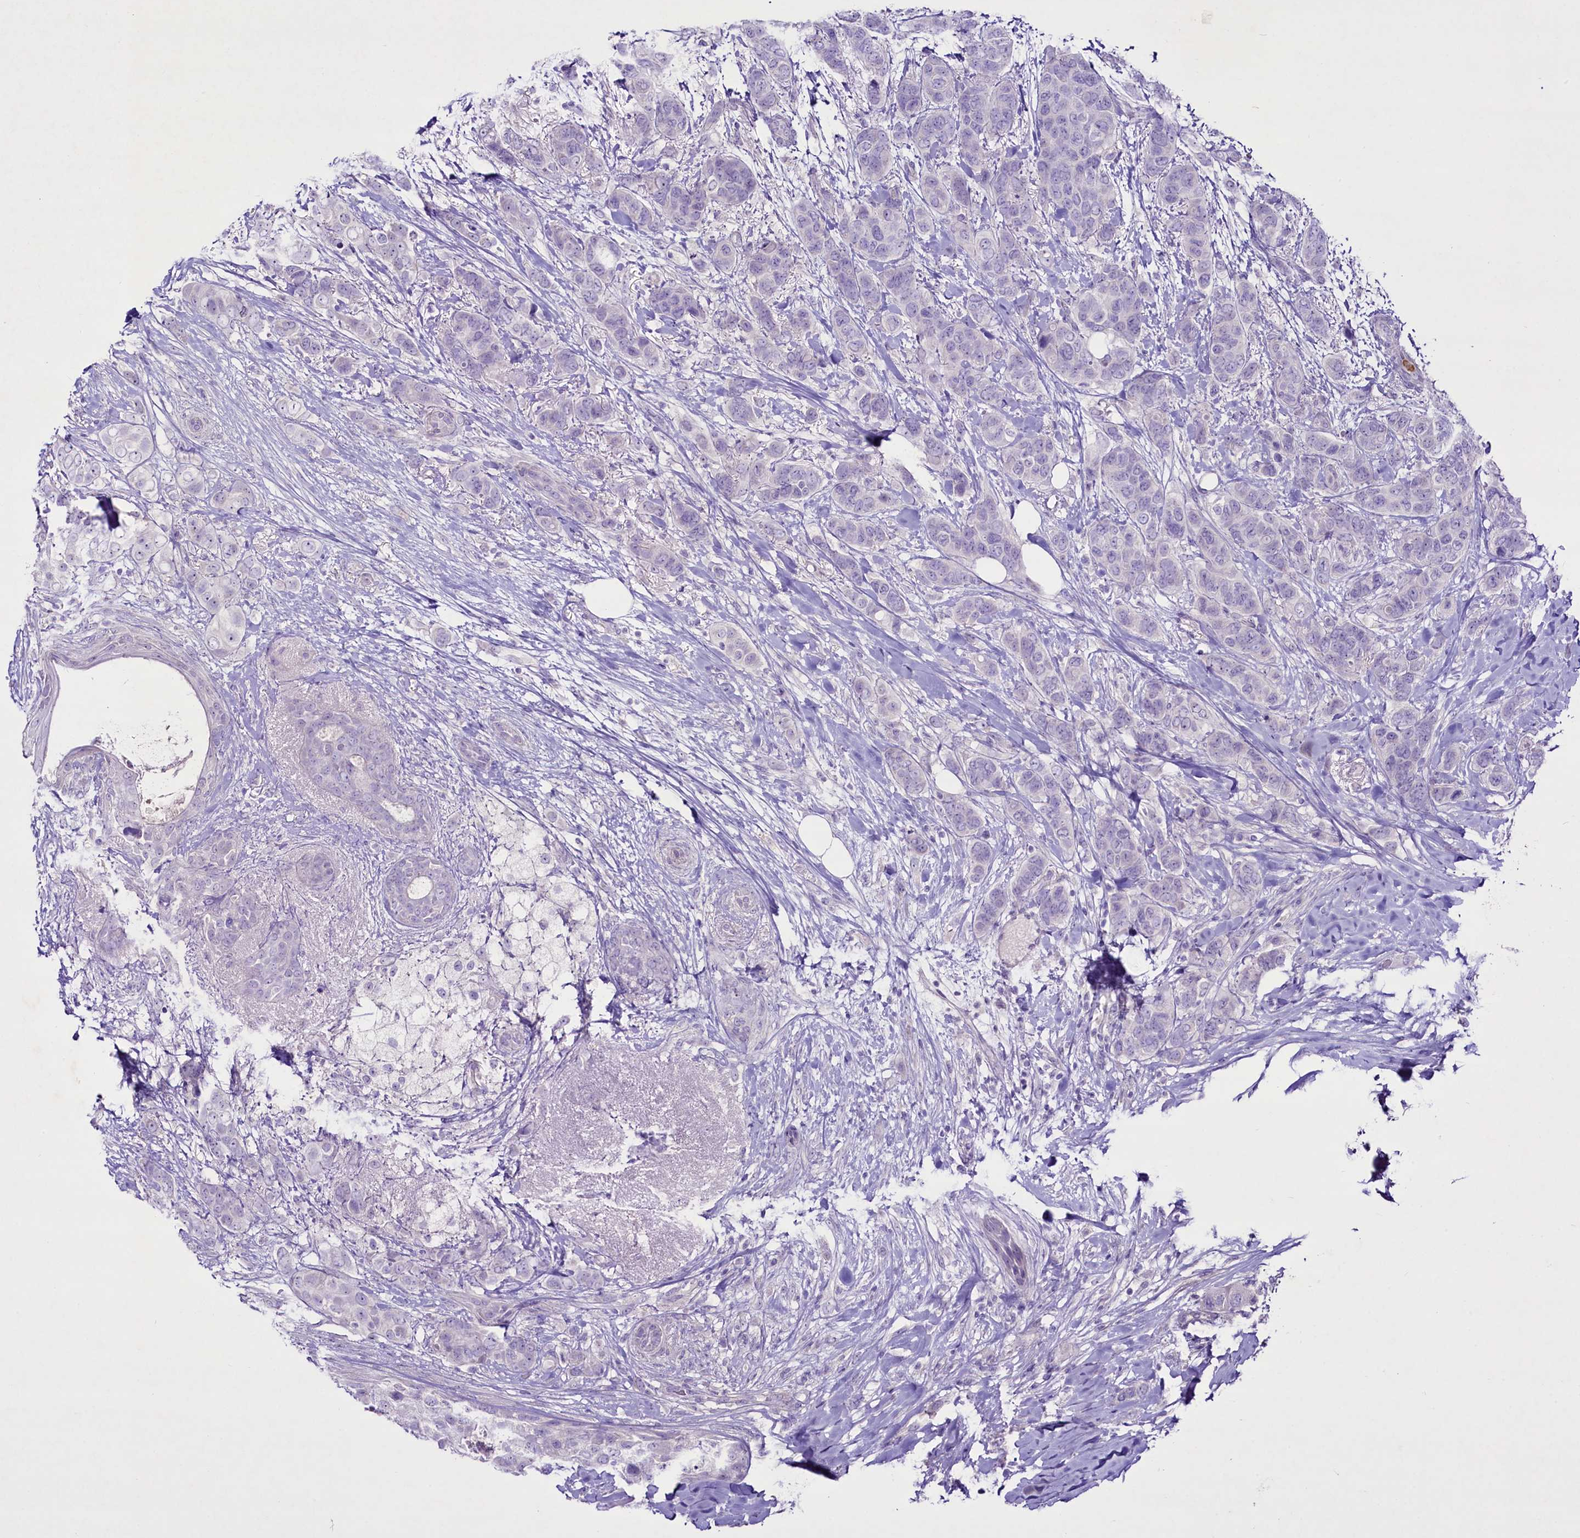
{"staining": {"intensity": "negative", "quantity": "none", "location": "none"}, "tissue": "breast cancer", "cell_type": "Tumor cells", "image_type": "cancer", "snomed": [{"axis": "morphology", "description": "Lobular carcinoma"}, {"axis": "topography", "description": "Breast"}], "caption": "An IHC photomicrograph of lobular carcinoma (breast) is shown. There is no staining in tumor cells of lobular carcinoma (breast).", "gene": "FAM209B", "patient": {"sex": "female", "age": 51}}